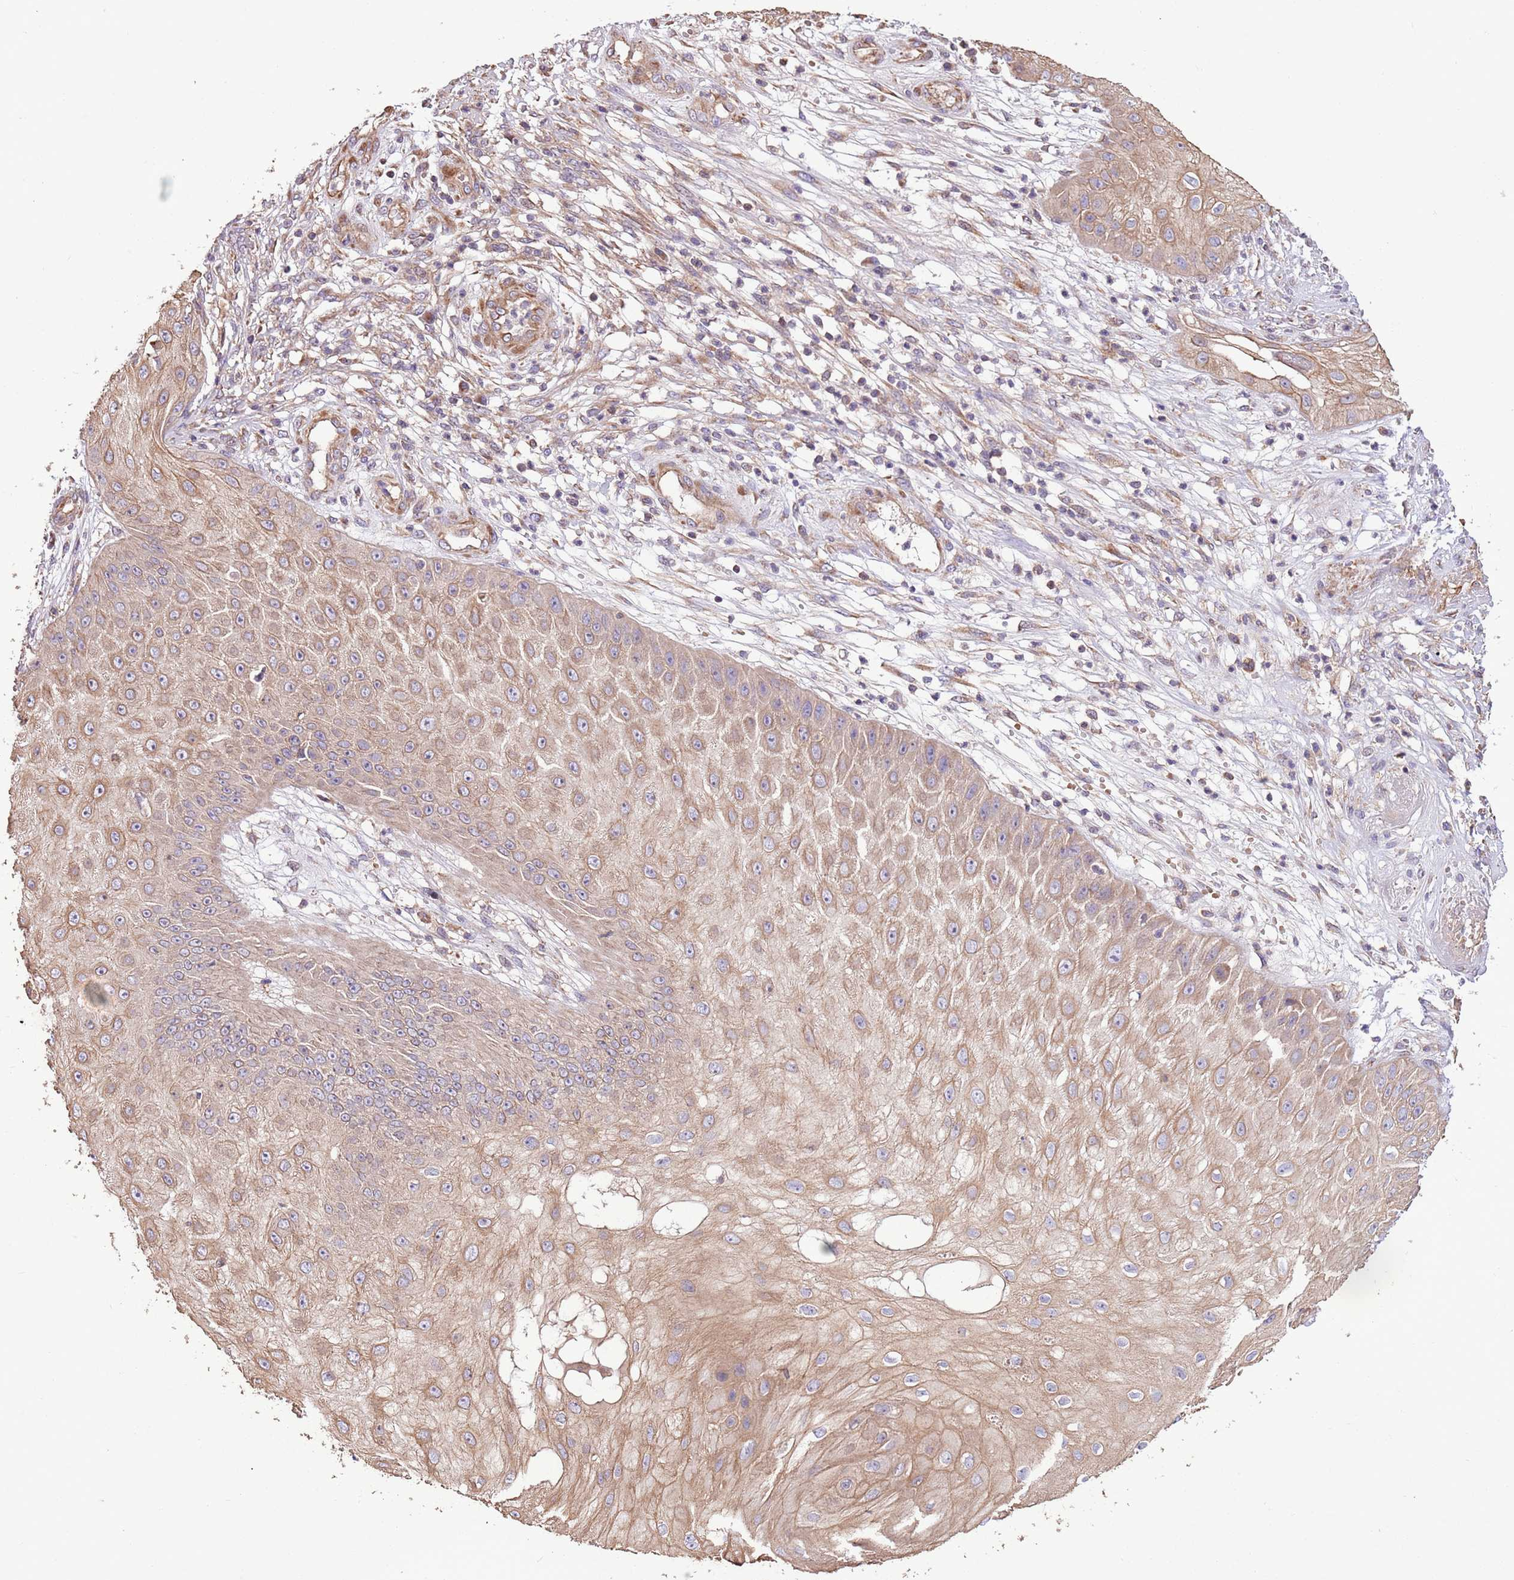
{"staining": {"intensity": "moderate", "quantity": ">75%", "location": "cytoplasmic/membranous"}, "tissue": "skin cancer", "cell_type": "Tumor cells", "image_type": "cancer", "snomed": [{"axis": "morphology", "description": "Squamous cell carcinoma, NOS"}, {"axis": "topography", "description": "Skin"}], "caption": "This histopathology image reveals IHC staining of human skin squamous cell carcinoma, with medium moderate cytoplasmic/membranous staining in approximately >75% of tumor cells.", "gene": "FAM89B", "patient": {"sex": "male", "age": 70}}